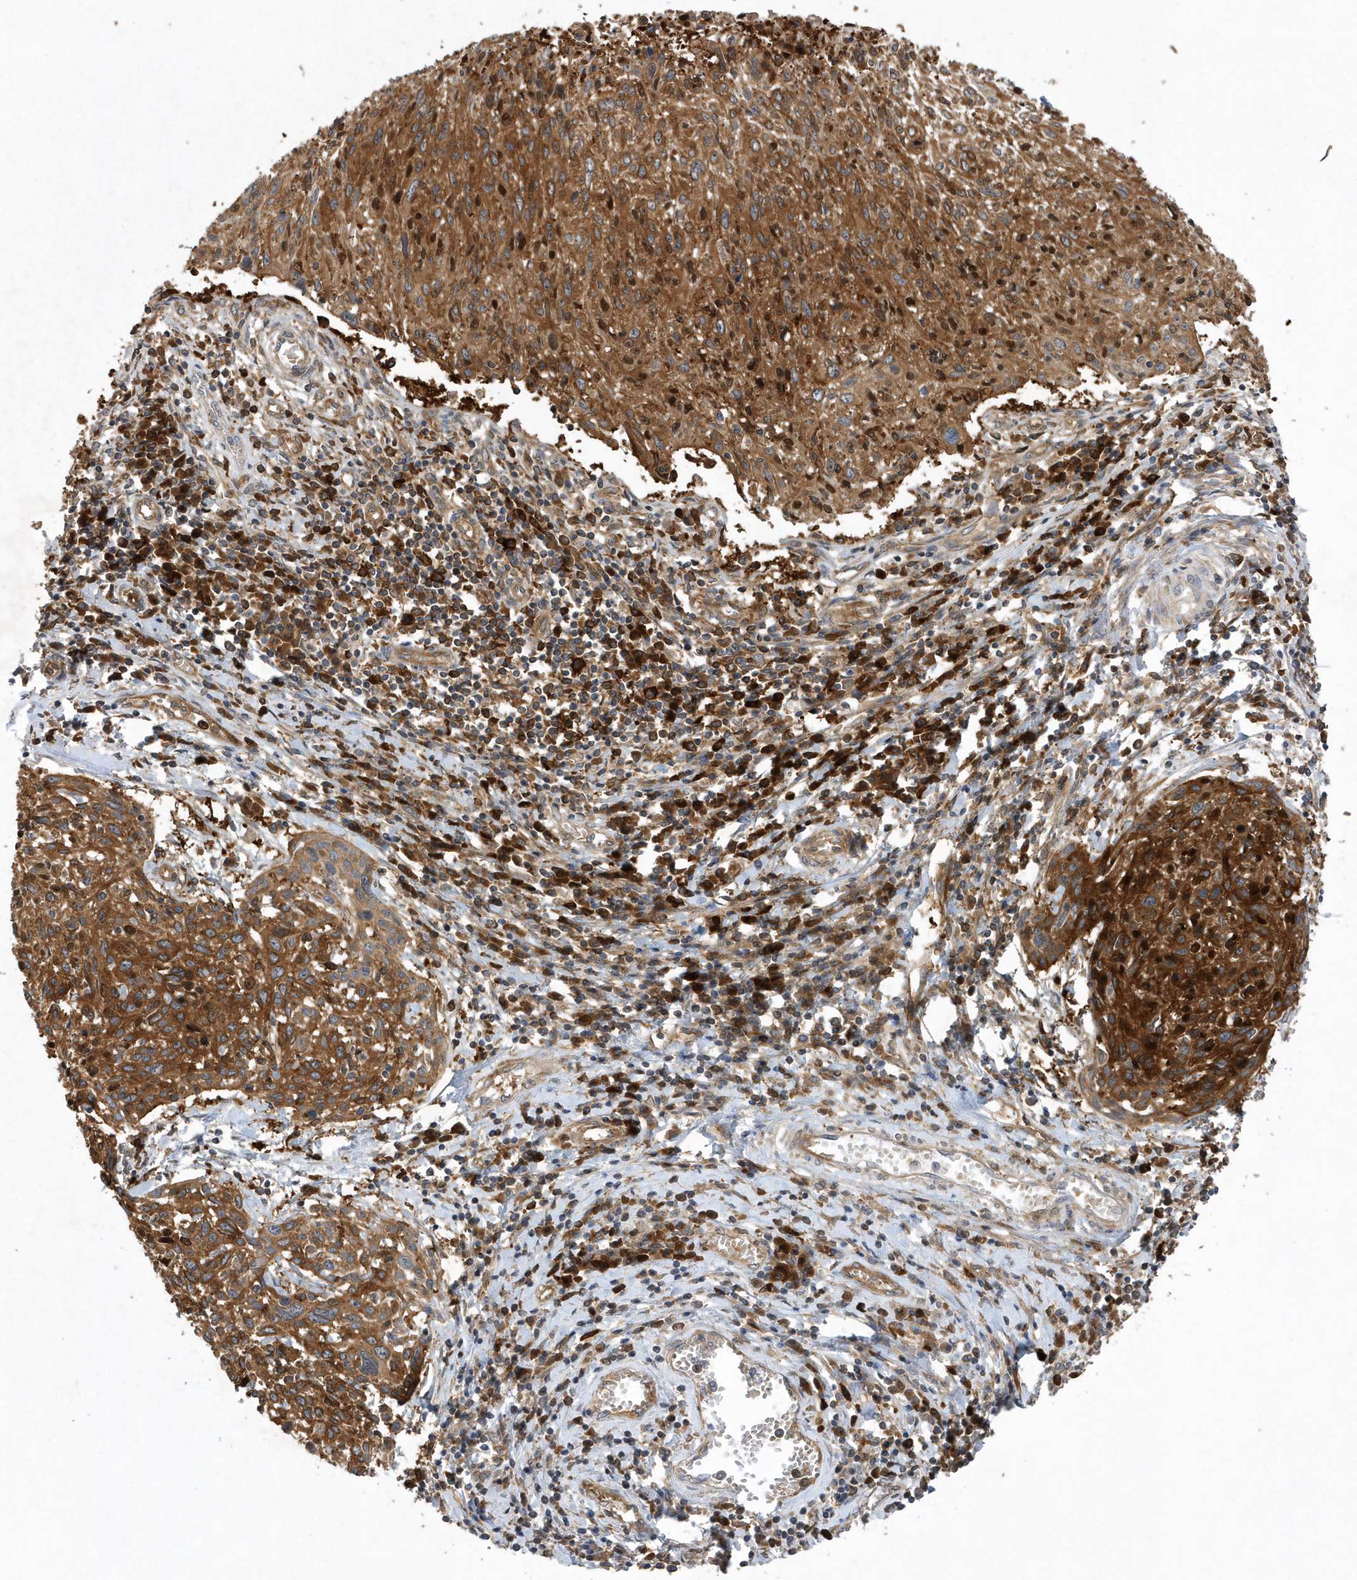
{"staining": {"intensity": "moderate", "quantity": ">75%", "location": "cytoplasmic/membranous,nuclear"}, "tissue": "cervical cancer", "cell_type": "Tumor cells", "image_type": "cancer", "snomed": [{"axis": "morphology", "description": "Squamous cell carcinoma, NOS"}, {"axis": "topography", "description": "Cervix"}], "caption": "IHC micrograph of cervical cancer stained for a protein (brown), which reveals medium levels of moderate cytoplasmic/membranous and nuclear expression in about >75% of tumor cells.", "gene": "PAICS", "patient": {"sex": "female", "age": 51}}